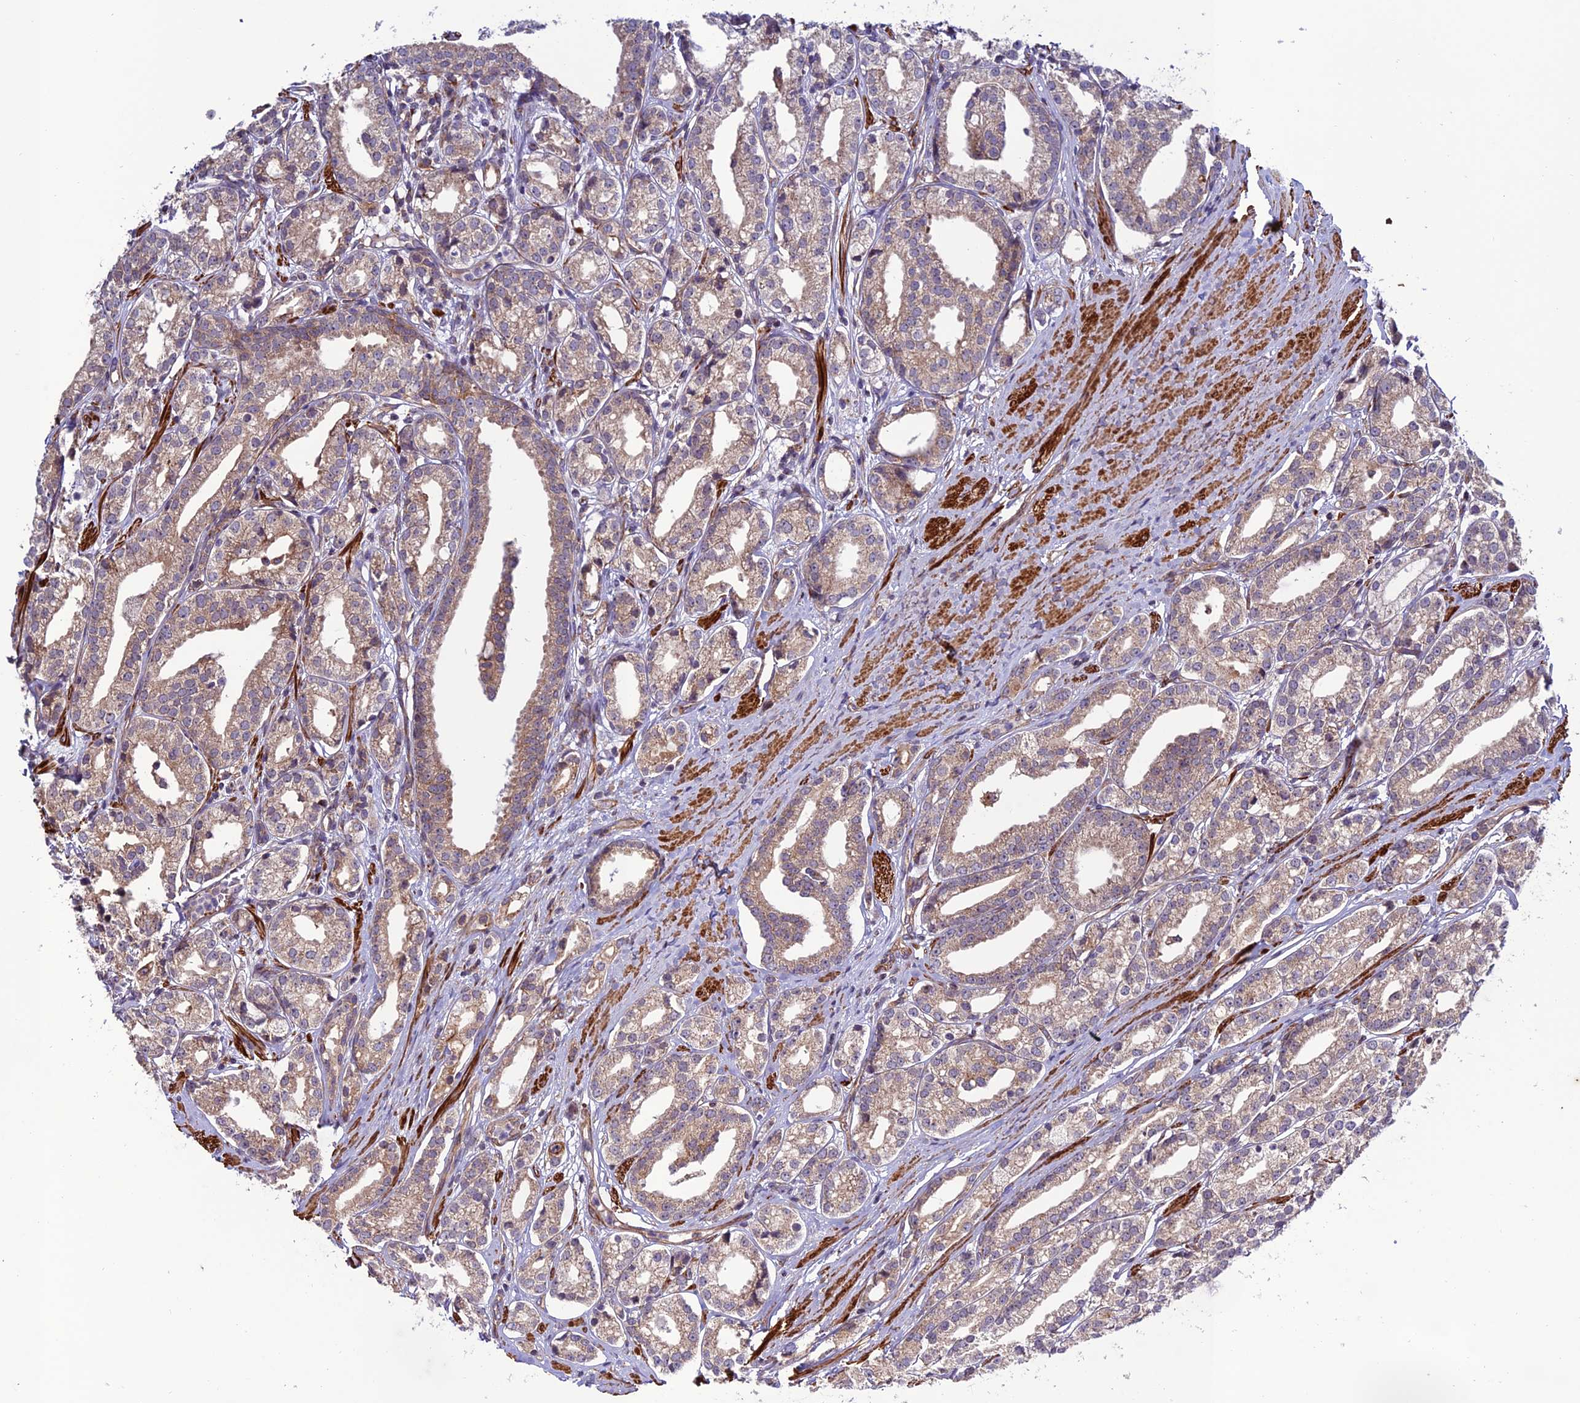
{"staining": {"intensity": "weak", "quantity": "25%-75%", "location": "cytoplasmic/membranous"}, "tissue": "prostate cancer", "cell_type": "Tumor cells", "image_type": "cancer", "snomed": [{"axis": "morphology", "description": "Adenocarcinoma, High grade"}, {"axis": "topography", "description": "Prostate"}], "caption": "Prostate high-grade adenocarcinoma stained with a protein marker exhibits weak staining in tumor cells.", "gene": "TNIP3", "patient": {"sex": "male", "age": 69}}